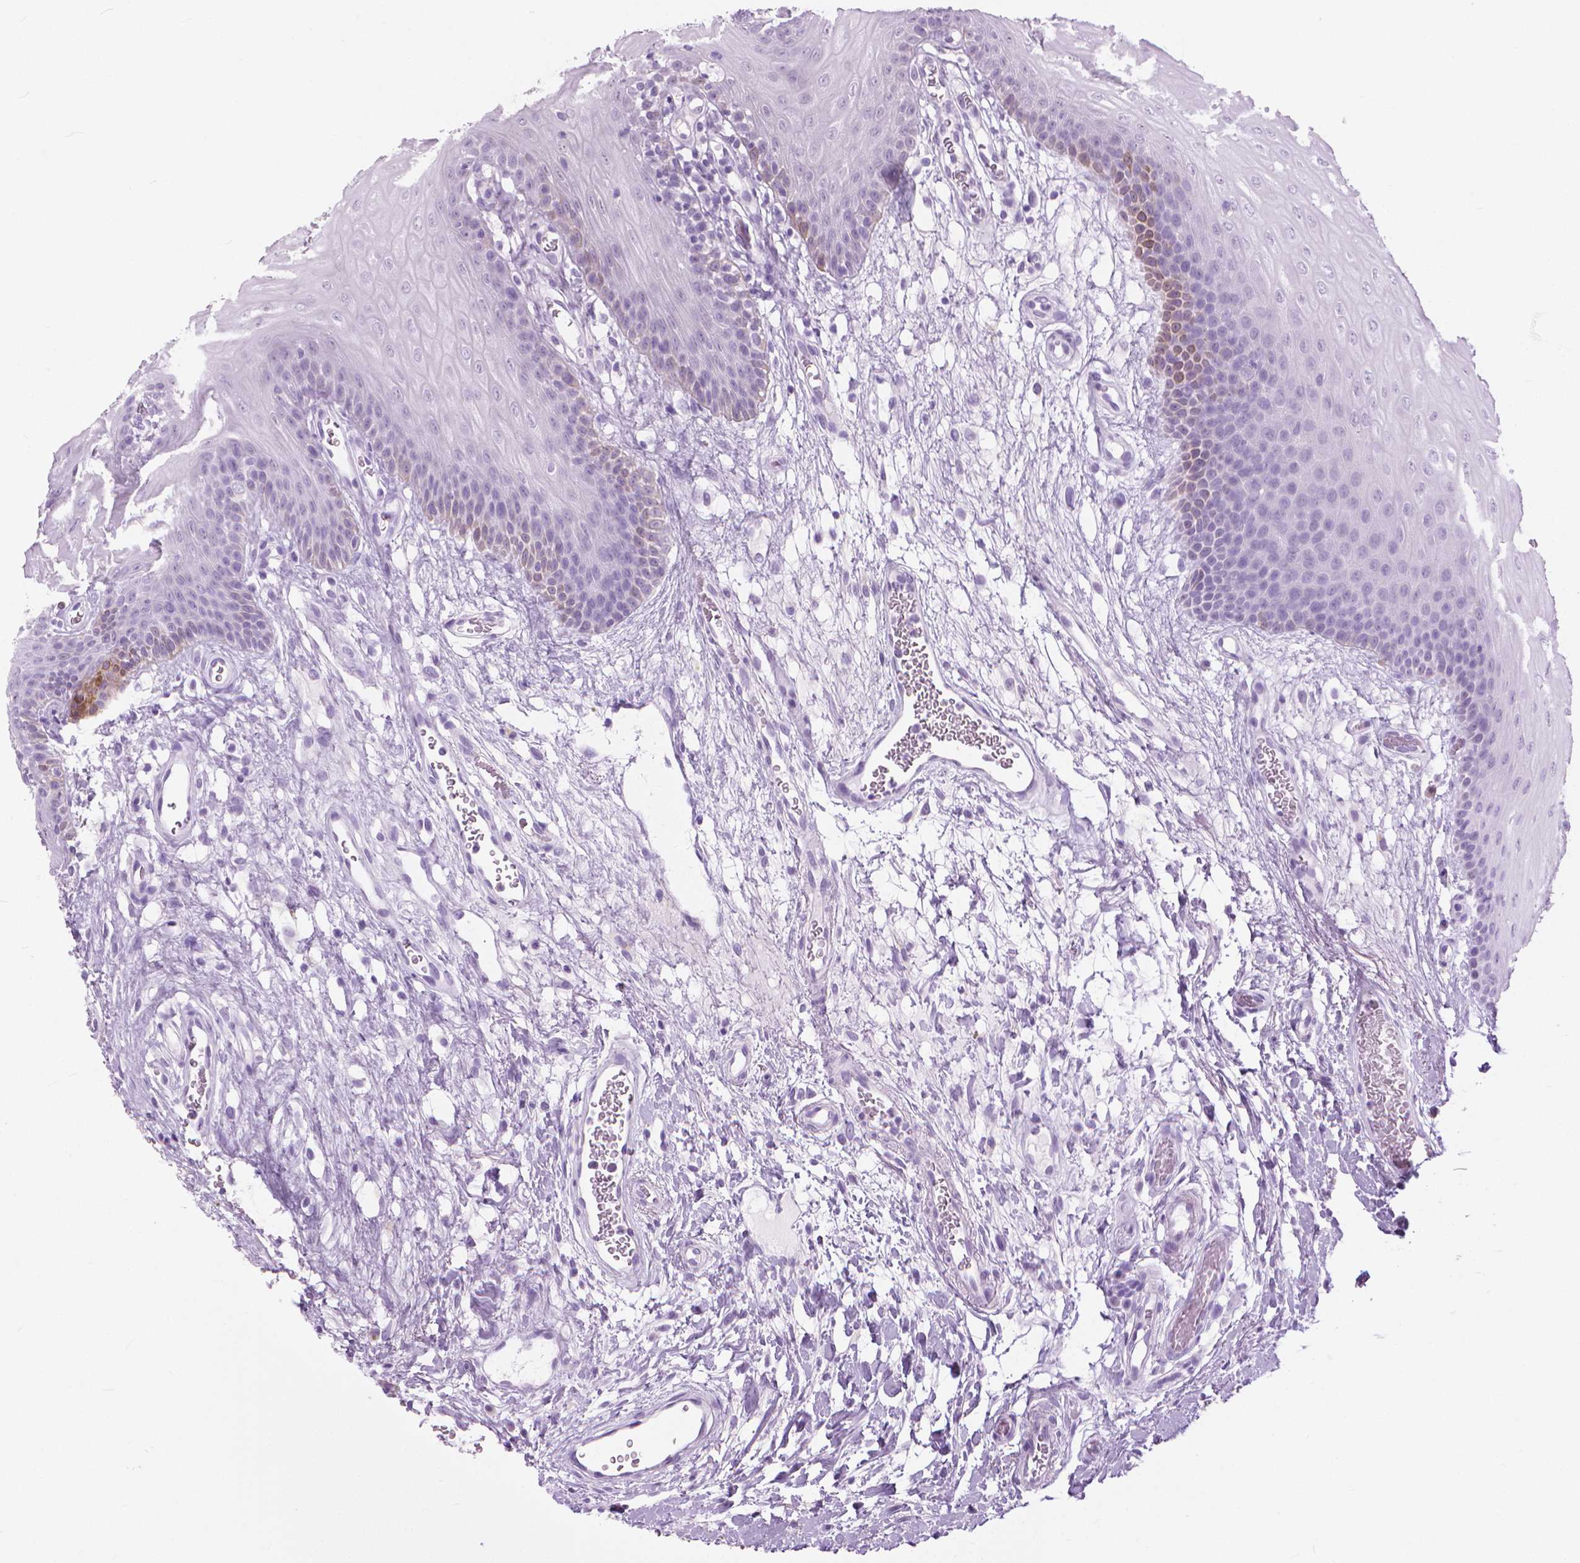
{"staining": {"intensity": "weak", "quantity": "<25%", "location": "cytoplasmic/membranous"}, "tissue": "oral mucosa", "cell_type": "Squamous epithelial cells", "image_type": "normal", "snomed": [{"axis": "morphology", "description": "Normal tissue, NOS"}, {"axis": "morphology", "description": "Squamous cell carcinoma, NOS"}, {"axis": "topography", "description": "Oral tissue"}, {"axis": "topography", "description": "Head-Neck"}], "caption": "Immunohistochemical staining of normal oral mucosa exhibits no significant staining in squamous epithelial cells.", "gene": "HTR2B", "patient": {"sex": "male", "age": 78}}